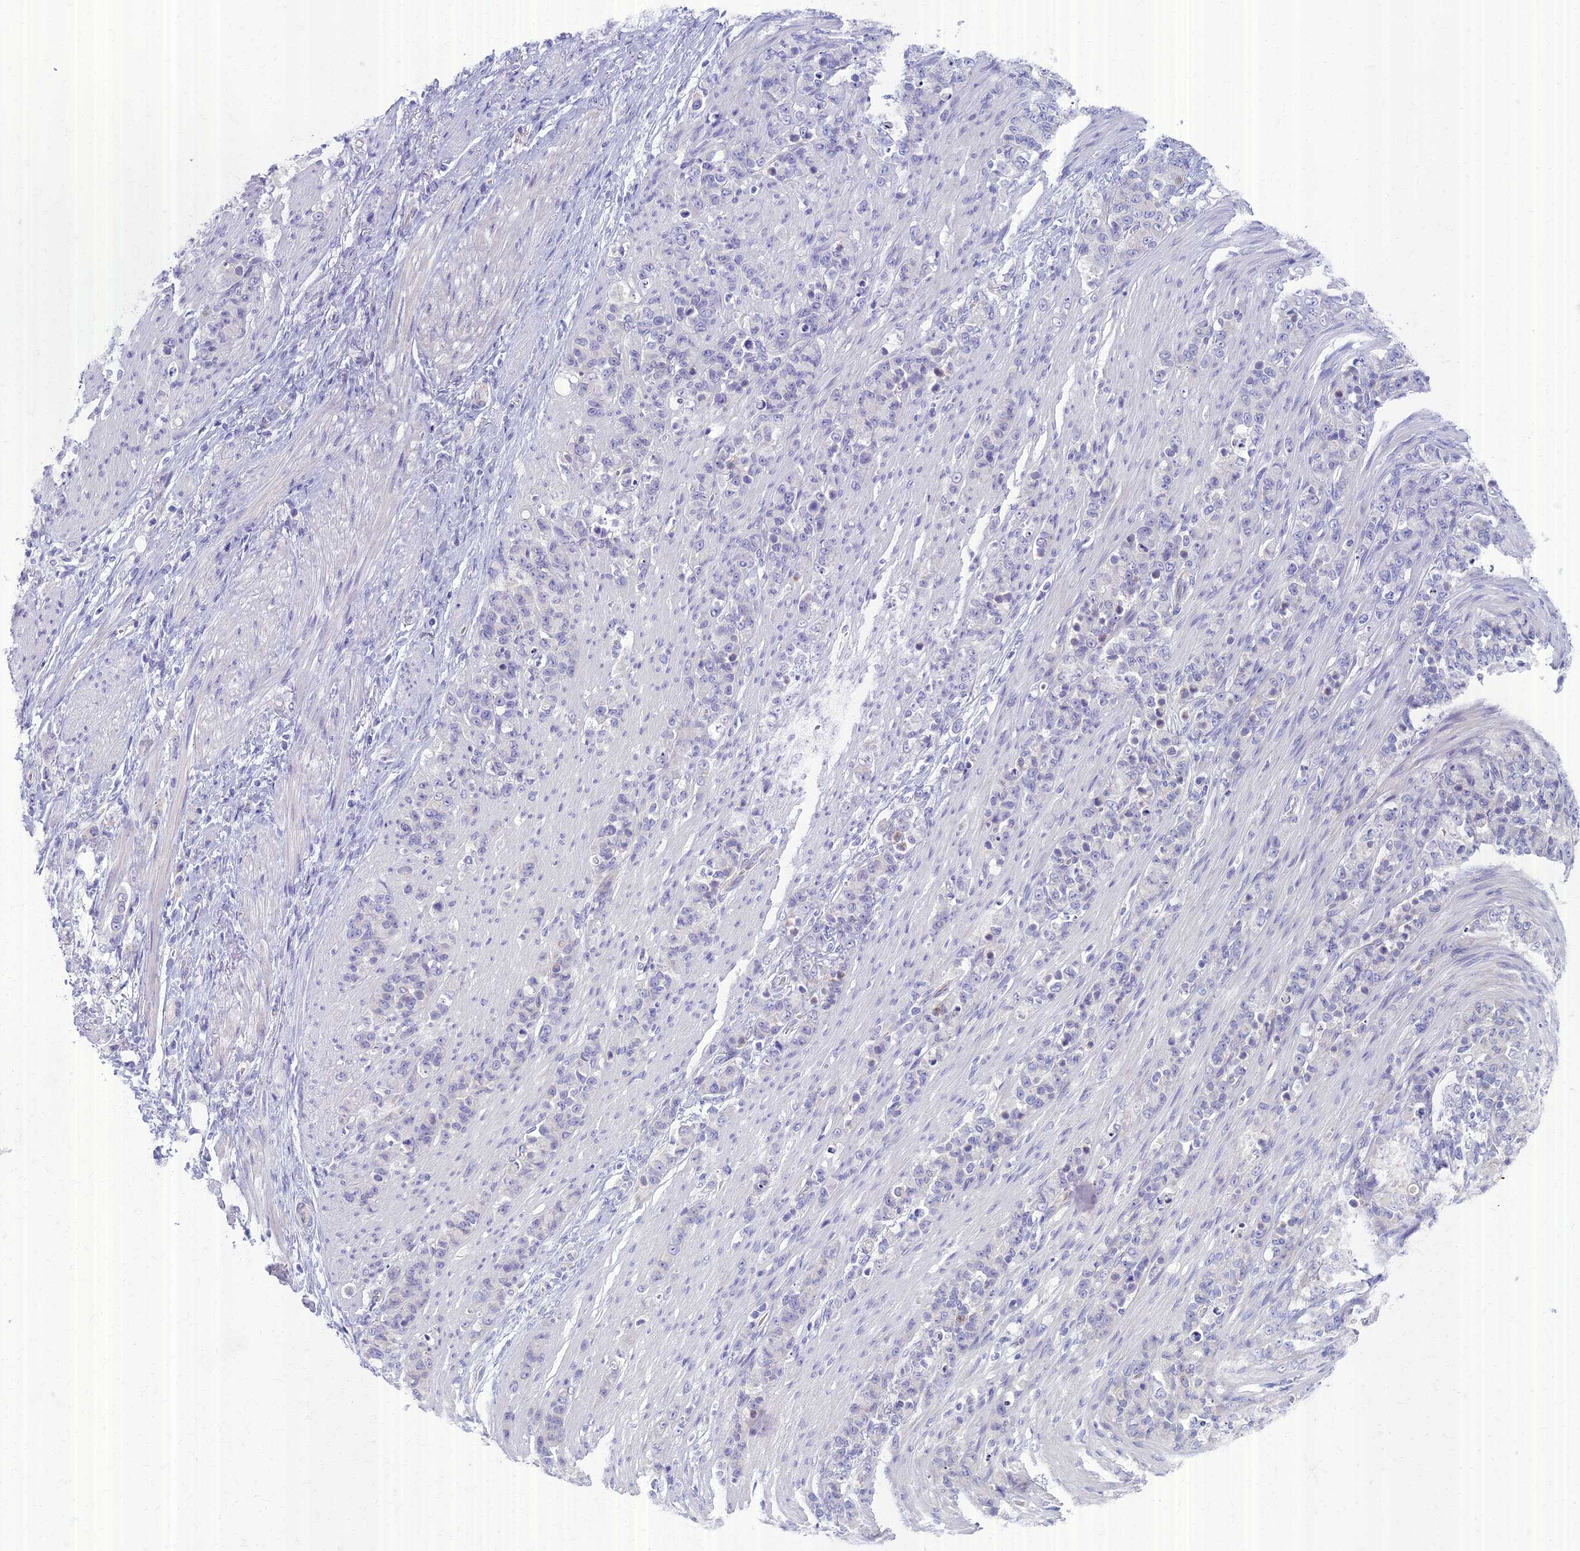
{"staining": {"intensity": "negative", "quantity": "none", "location": "none"}, "tissue": "stomach cancer", "cell_type": "Tumor cells", "image_type": "cancer", "snomed": [{"axis": "morphology", "description": "Adenocarcinoma, NOS"}, {"axis": "topography", "description": "Stomach"}], "caption": "IHC photomicrograph of neoplastic tissue: human stomach cancer stained with DAB (3,3'-diaminobenzidine) displays no significant protein staining in tumor cells. (DAB IHC, high magnification).", "gene": "AP4E1", "patient": {"sex": "female", "age": 79}}